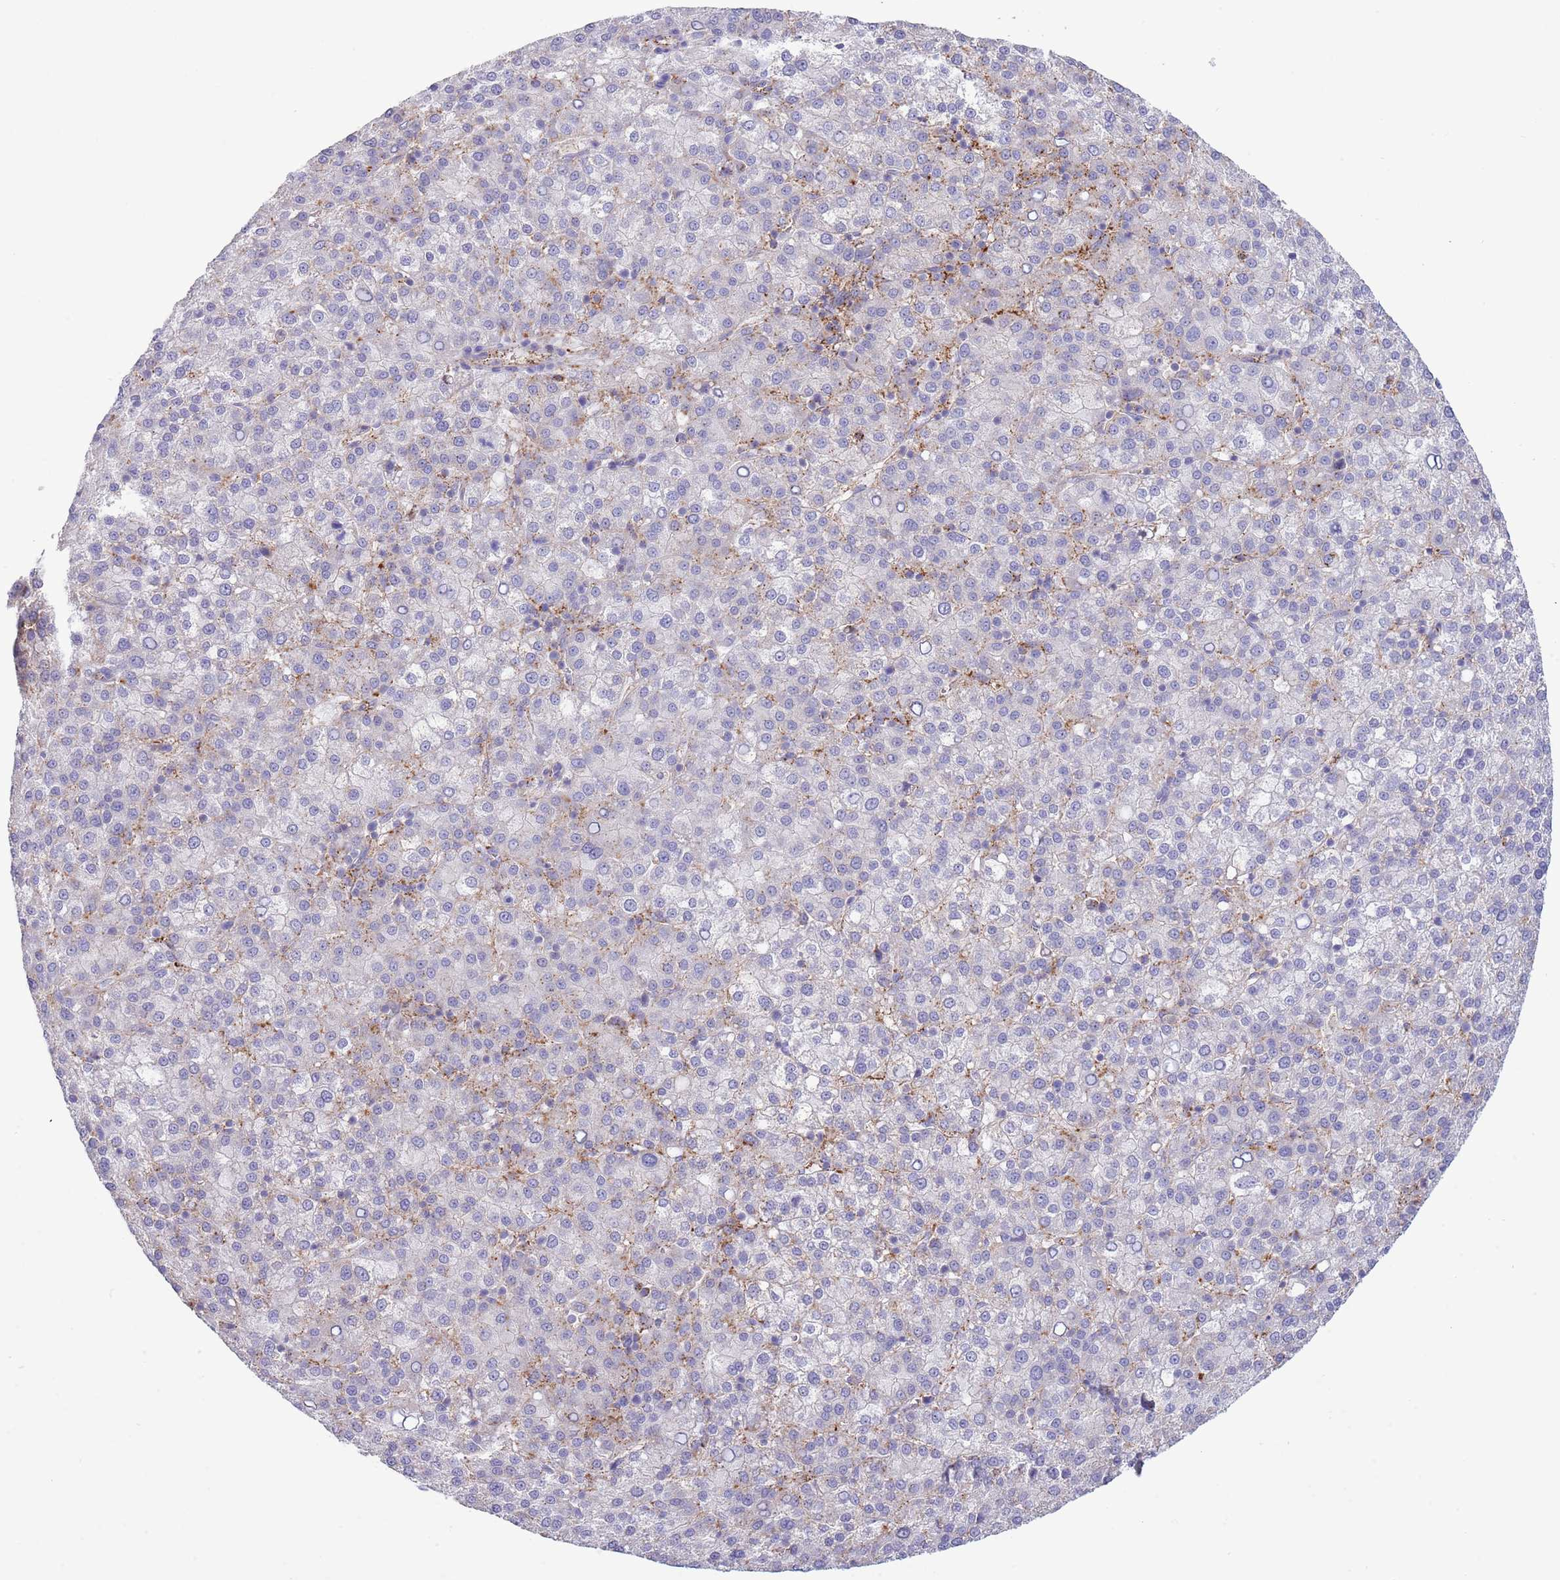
{"staining": {"intensity": "moderate", "quantity": "<25%", "location": "cytoplasmic/membranous"}, "tissue": "liver cancer", "cell_type": "Tumor cells", "image_type": "cancer", "snomed": [{"axis": "morphology", "description": "Carcinoma, Hepatocellular, NOS"}, {"axis": "topography", "description": "Liver"}], "caption": "Human liver cancer stained with a protein marker displays moderate staining in tumor cells.", "gene": "ABHD17A", "patient": {"sex": "female", "age": 58}}